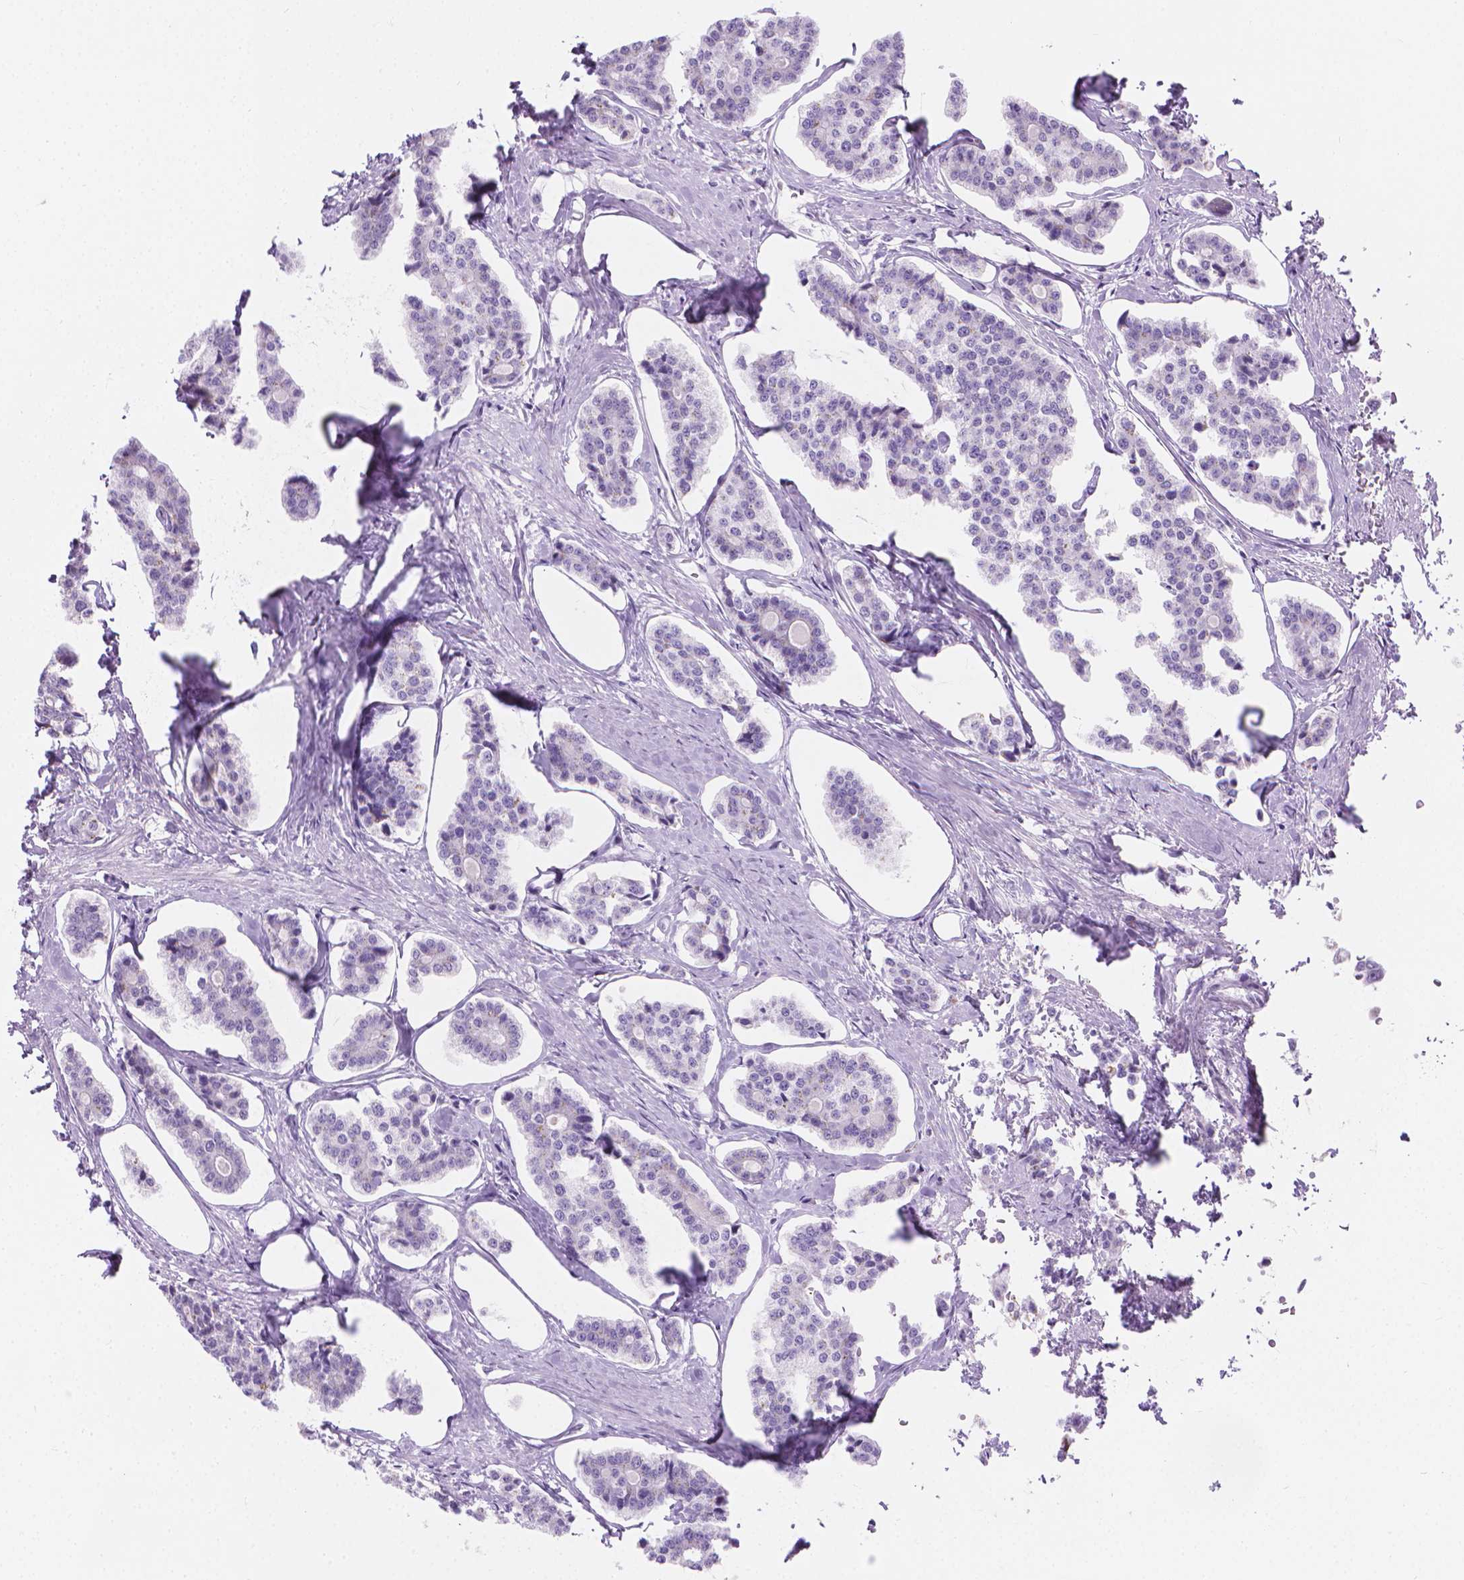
{"staining": {"intensity": "negative", "quantity": "none", "location": "none"}, "tissue": "carcinoid", "cell_type": "Tumor cells", "image_type": "cancer", "snomed": [{"axis": "morphology", "description": "Carcinoid, malignant, NOS"}, {"axis": "topography", "description": "Small intestine"}], "caption": "An image of human carcinoid is negative for staining in tumor cells. The staining was performed using DAB (3,3'-diaminobenzidine) to visualize the protein expression in brown, while the nuclei were stained in blue with hematoxylin (Magnification: 20x).", "gene": "CFAP52", "patient": {"sex": "female", "age": 65}}